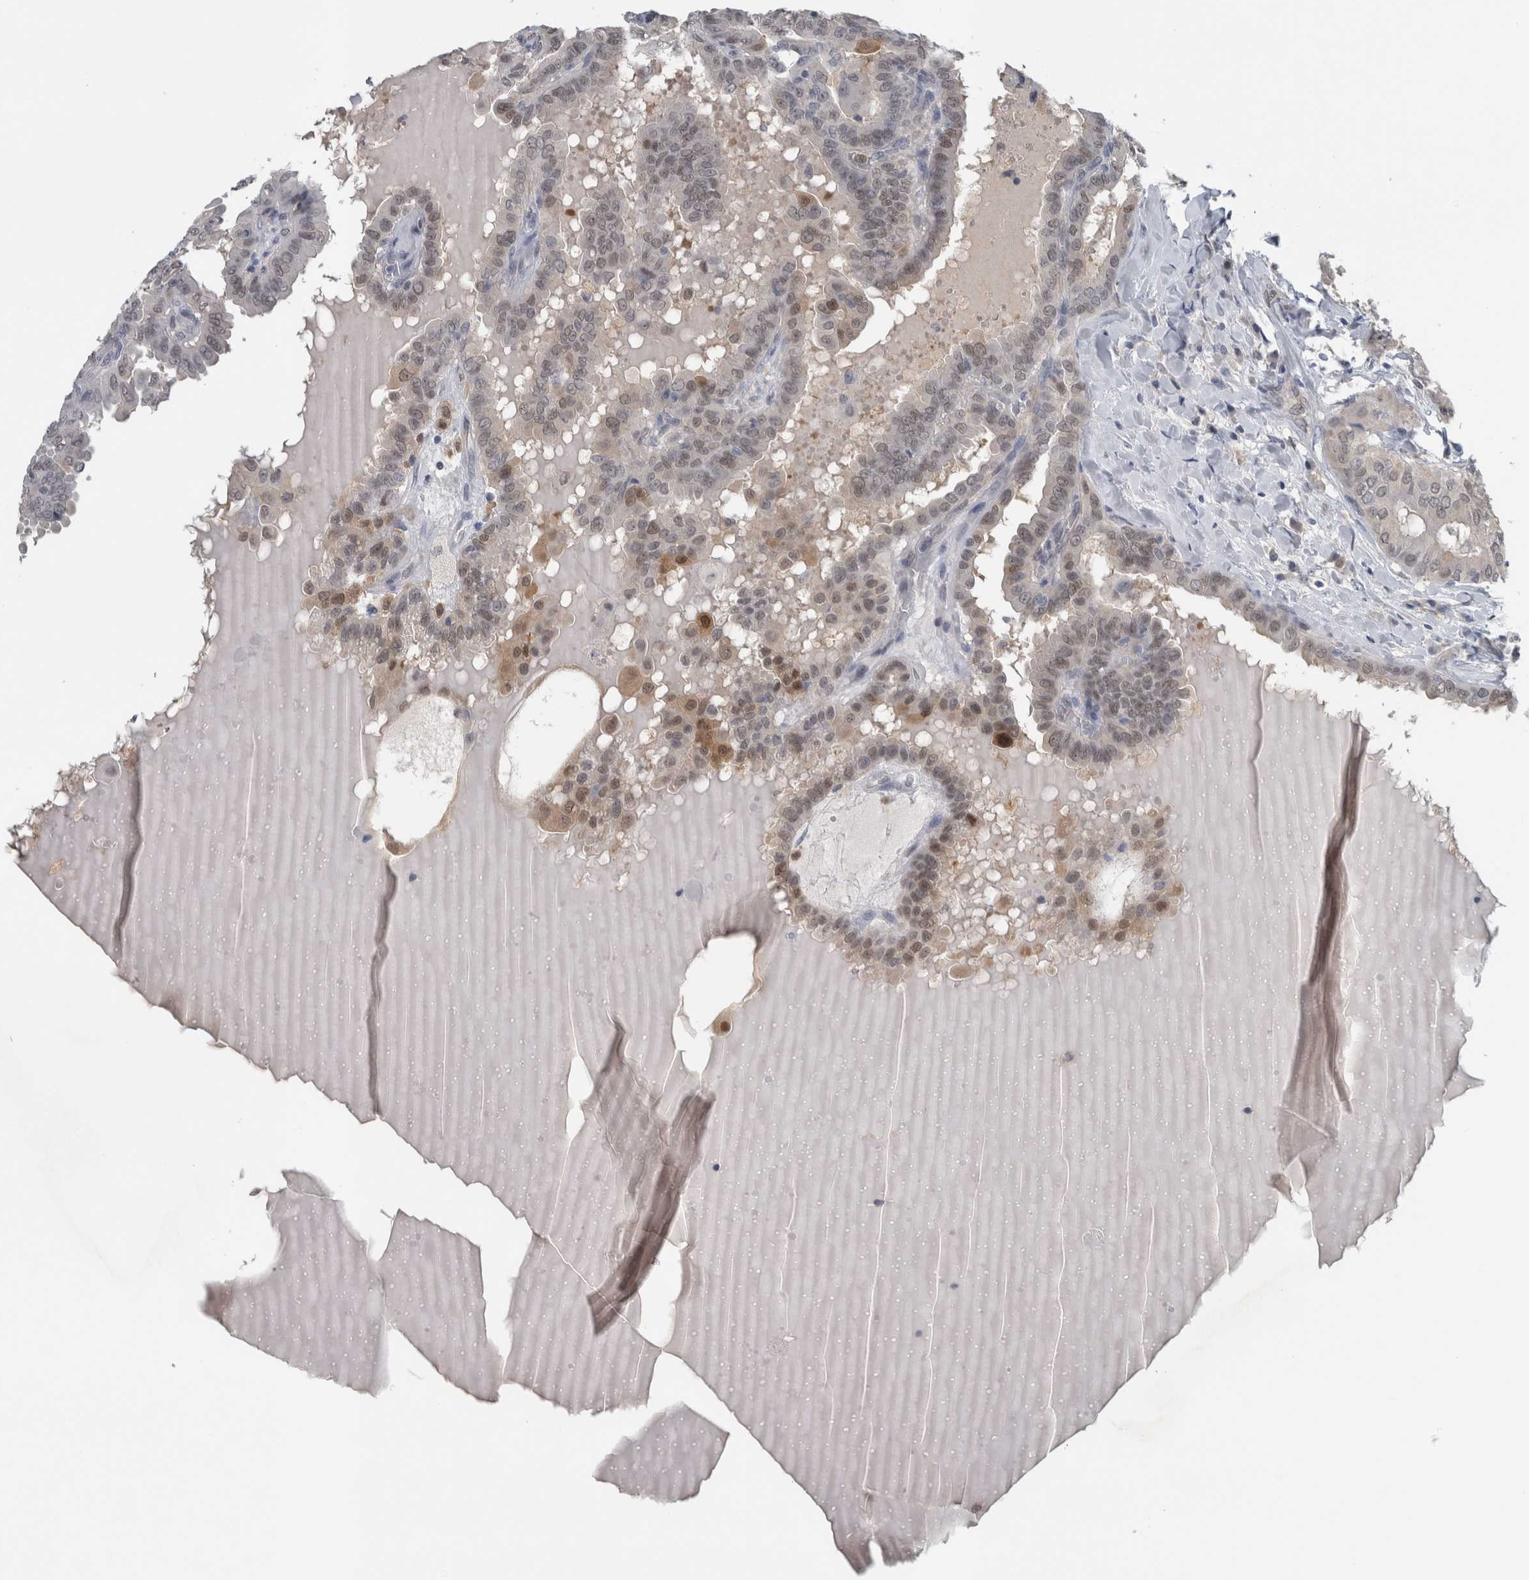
{"staining": {"intensity": "moderate", "quantity": "<25%", "location": "cytoplasmic/membranous,nuclear"}, "tissue": "thyroid cancer", "cell_type": "Tumor cells", "image_type": "cancer", "snomed": [{"axis": "morphology", "description": "Papillary adenocarcinoma, NOS"}, {"axis": "topography", "description": "Thyroid gland"}], "caption": "Brown immunohistochemical staining in human thyroid cancer (papillary adenocarcinoma) reveals moderate cytoplasmic/membranous and nuclear expression in about <25% of tumor cells. (DAB (3,3'-diaminobenzidine) = brown stain, brightfield microscopy at high magnification).", "gene": "NAPRT", "patient": {"sex": "male", "age": 33}}